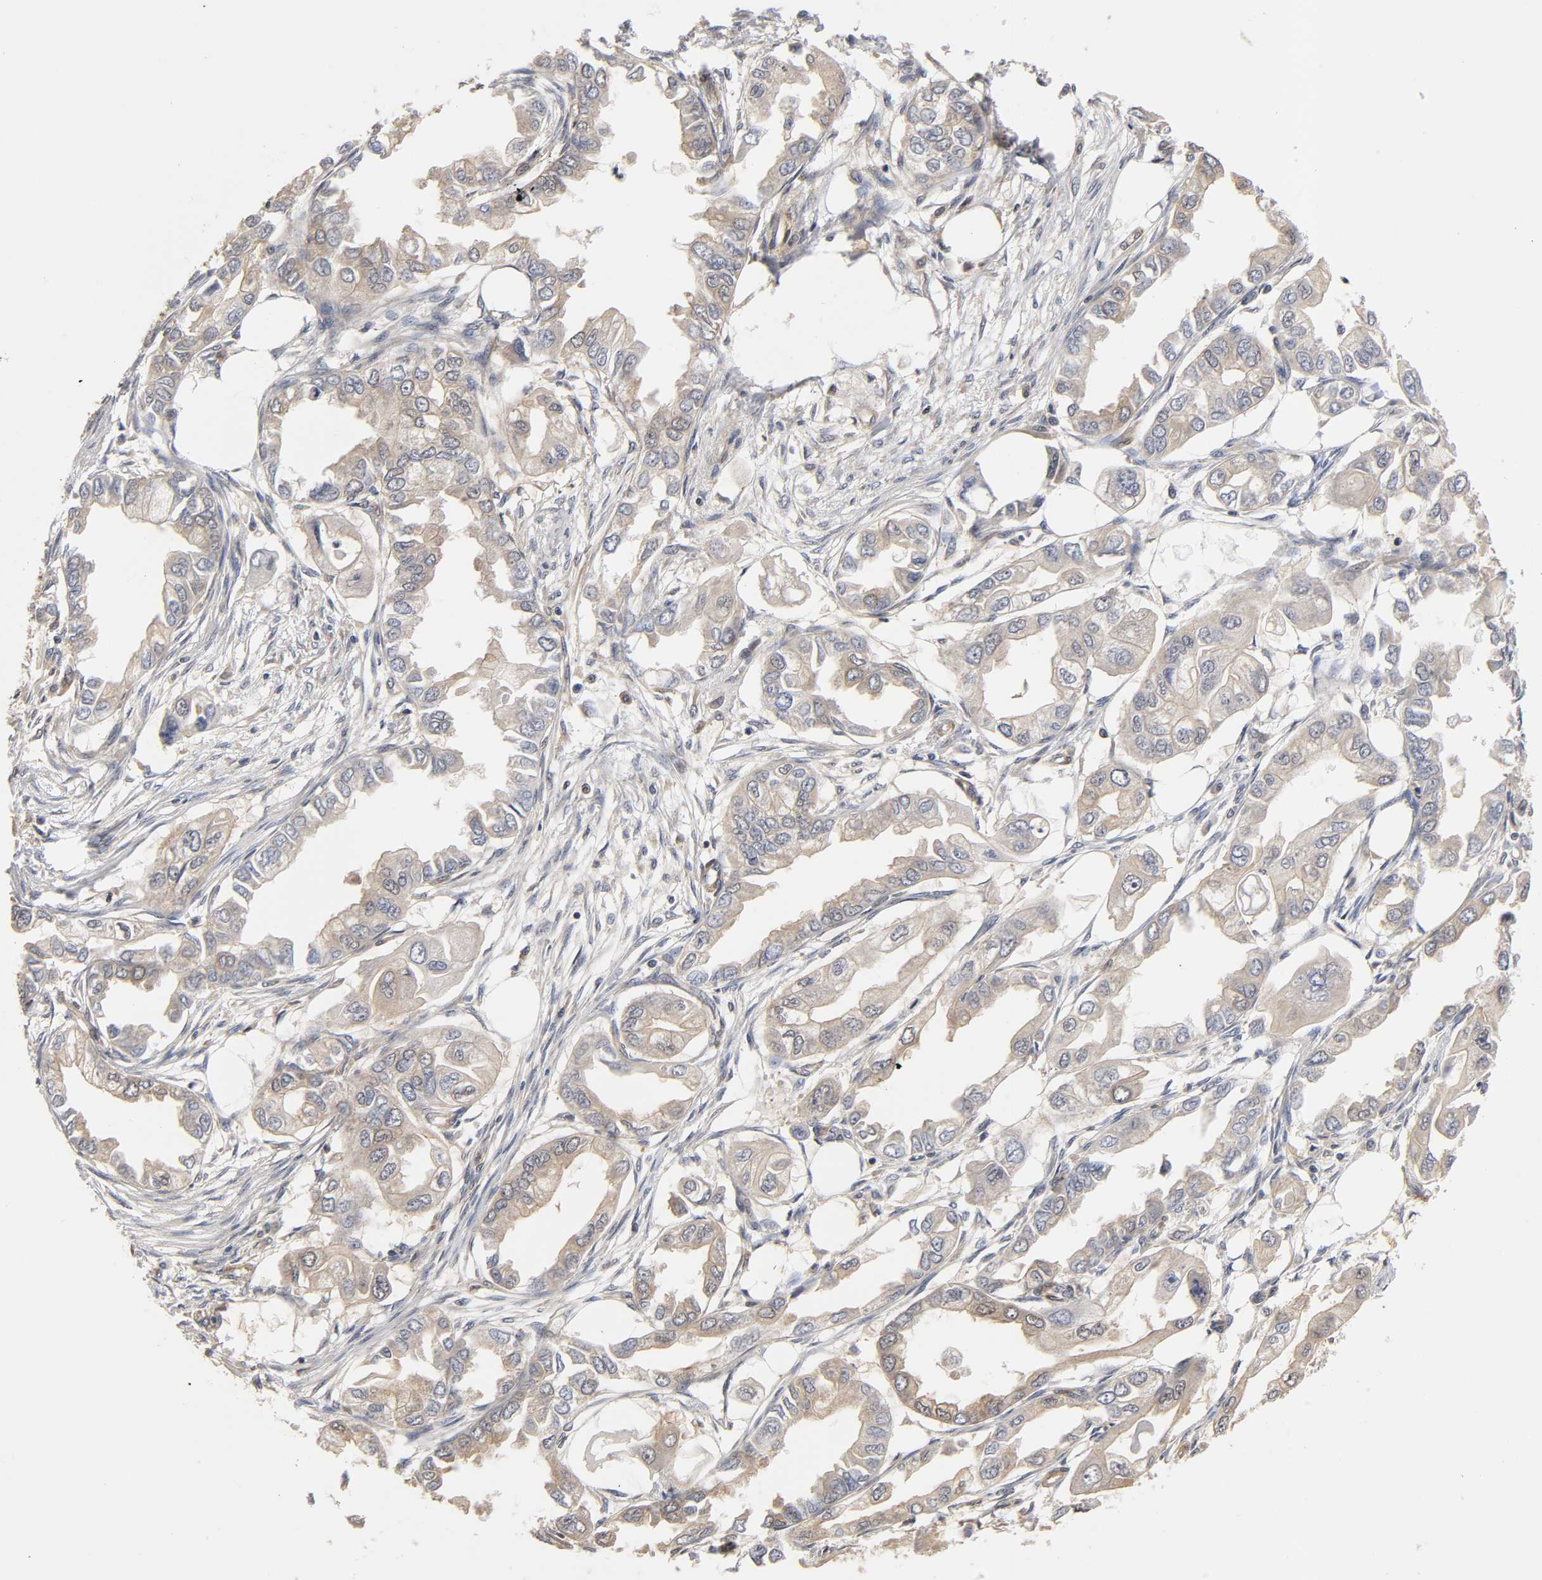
{"staining": {"intensity": "weak", "quantity": ">75%", "location": "cytoplasmic/membranous"}, "tissue": "endometrial cancer", "cell_type": "Tumor cells", "image_type": "cancer", "snomed": [{"axis": "morphology", "description": "Adenocarcinoma, NOS"}, {"axis": "topography", "description": "Endometrium"}], "caption": "Immunohistochemistry image of endometrial cancer stained for a protein (brown), which demonstrates low levels of weak cytoplasmic/membranous staining in approximately >75% of tumor cells.", "gene": "PDE5A", "patient": {"sex": "female", "age": 67}}